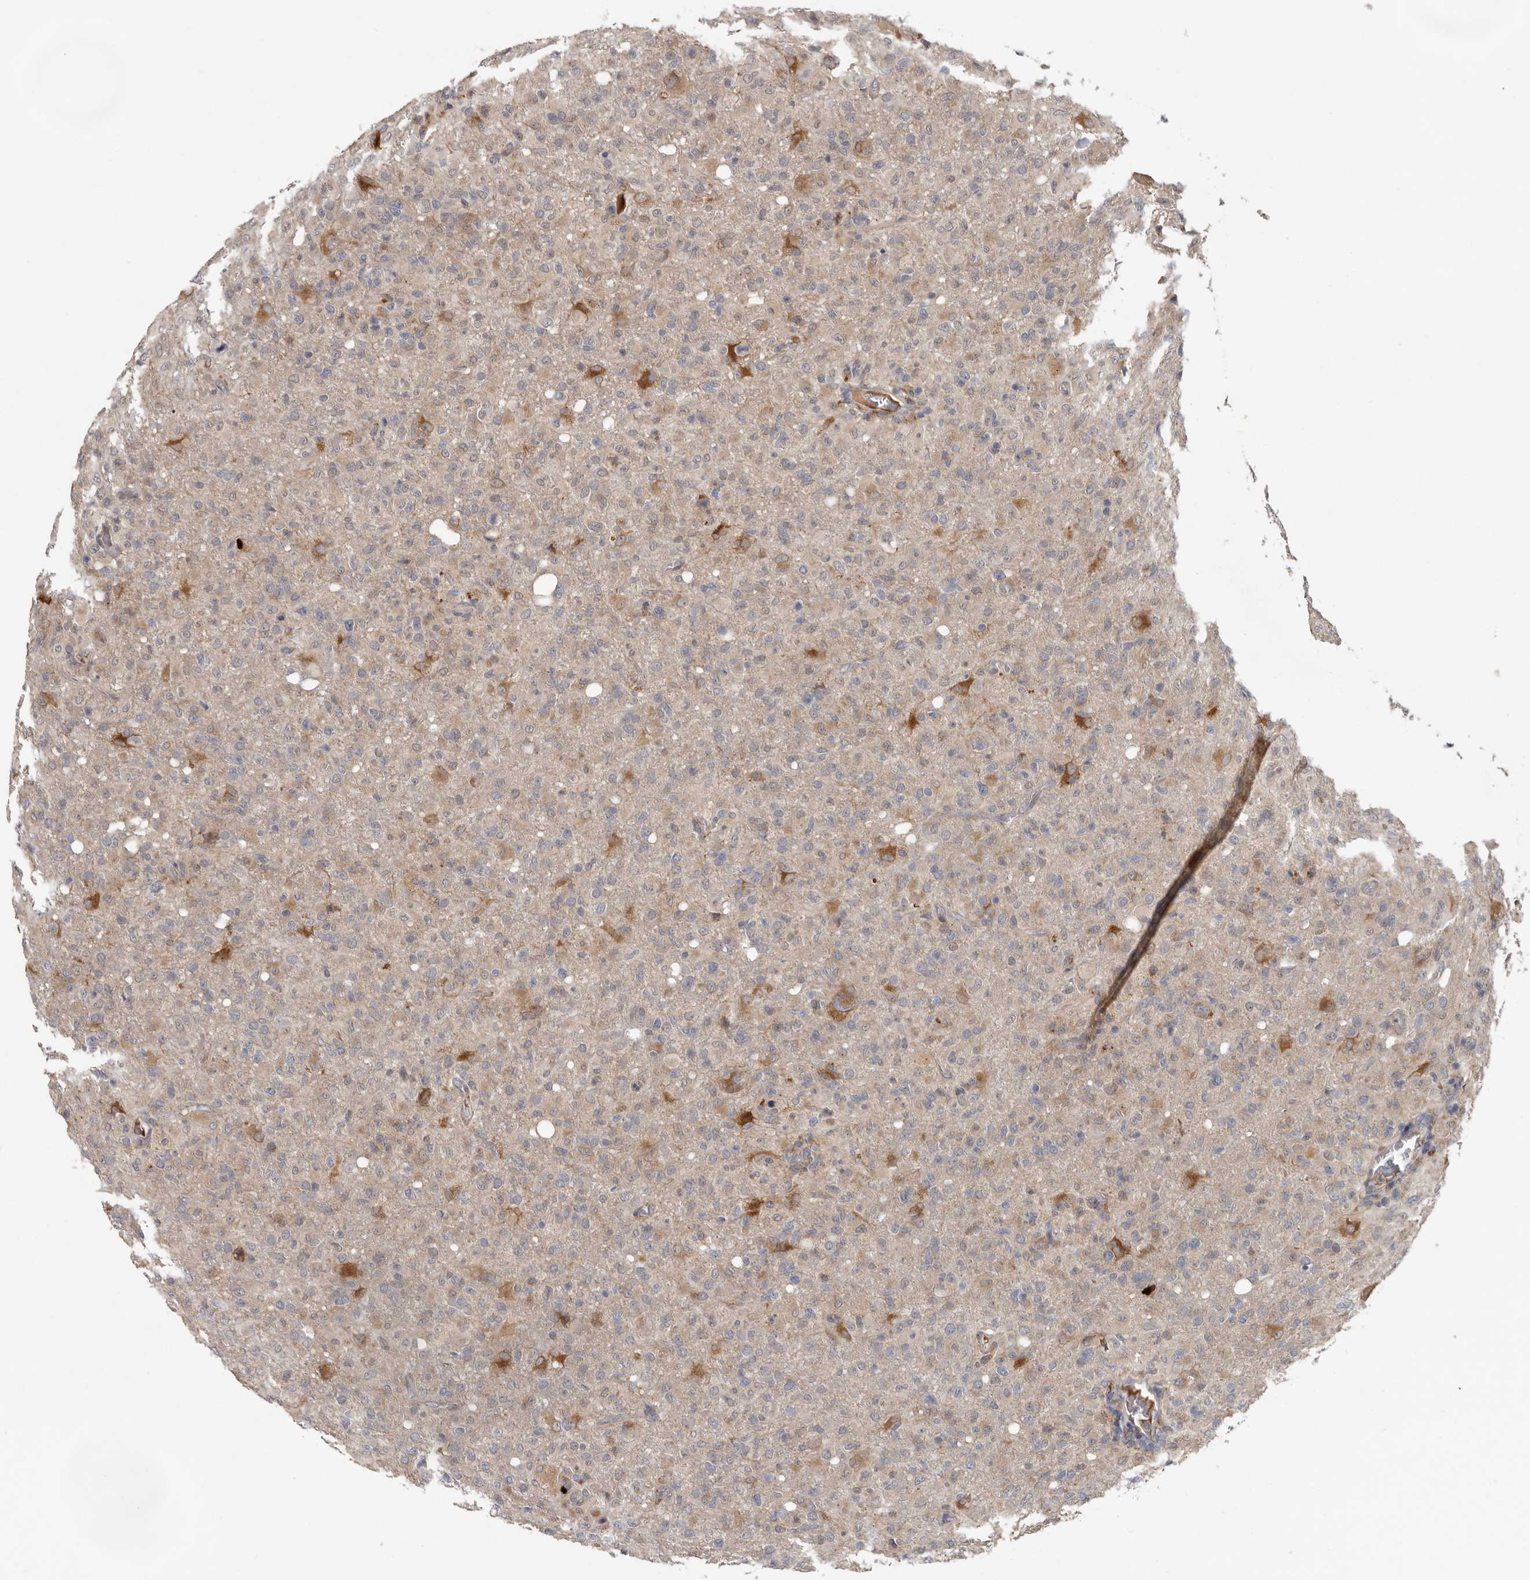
{"staining": {"intensity": "moderate", "quantity": "<25%", "location": "cytoplasmic/membranous"}, "tissue": "glioma", "cell_type": "Tumor cells", "image_type": "cancer", "snomed": [{"axis": "morphology", "description": "Glioma, malignant, High grade"}, {"axis": "topography", "description": "Brain"}], "caption": "Immunohistochemistry (IHC) of human malignant high-grade glioma reveals low levels of moderate cytoplasmic/membranous positivity in about <25% of tumor cells.", "gene": "MTF1", "patient": {"sex": "female", "age": 57}}